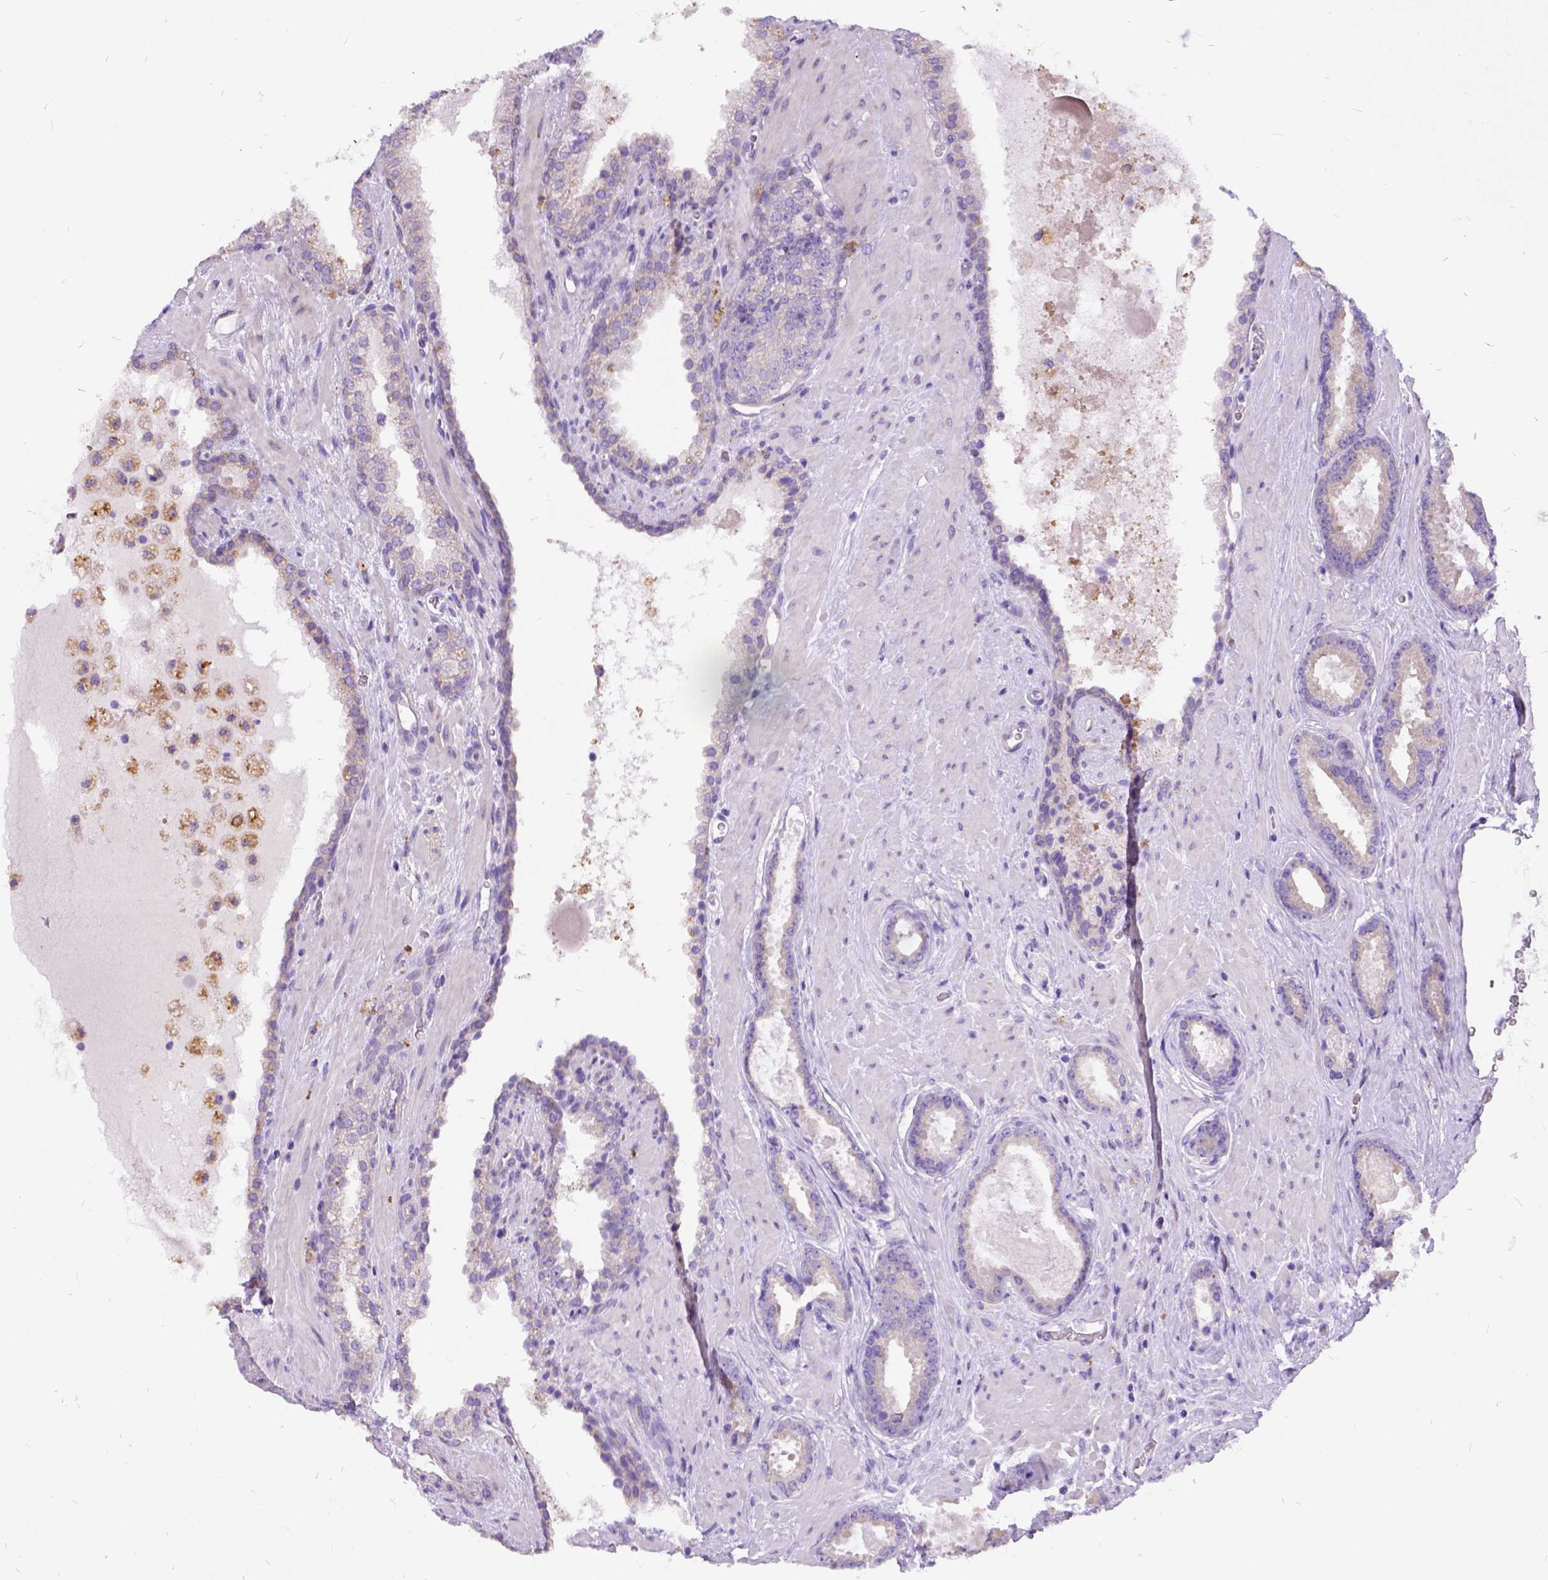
{"staining": {"intensity": "negative", "quantity": "none", "location": "none"}, "tissue": "prostate cancer", "cell_type": "Tumor cells", "image_type": "cancer", "snomed": [{"axis": "morphology", "description": "Adenocarcinoma, Low grade"}, {"axis": "topography", "description": "Prostate"}], "caption": "The immunohistochemistry (IHC) photomicrograph has no significant positivity in tumor cells of prostate low-grade adenocarcinoma tissue.", "gene": "CFAP54", "patient": {"sex": "male", "age": 62}}